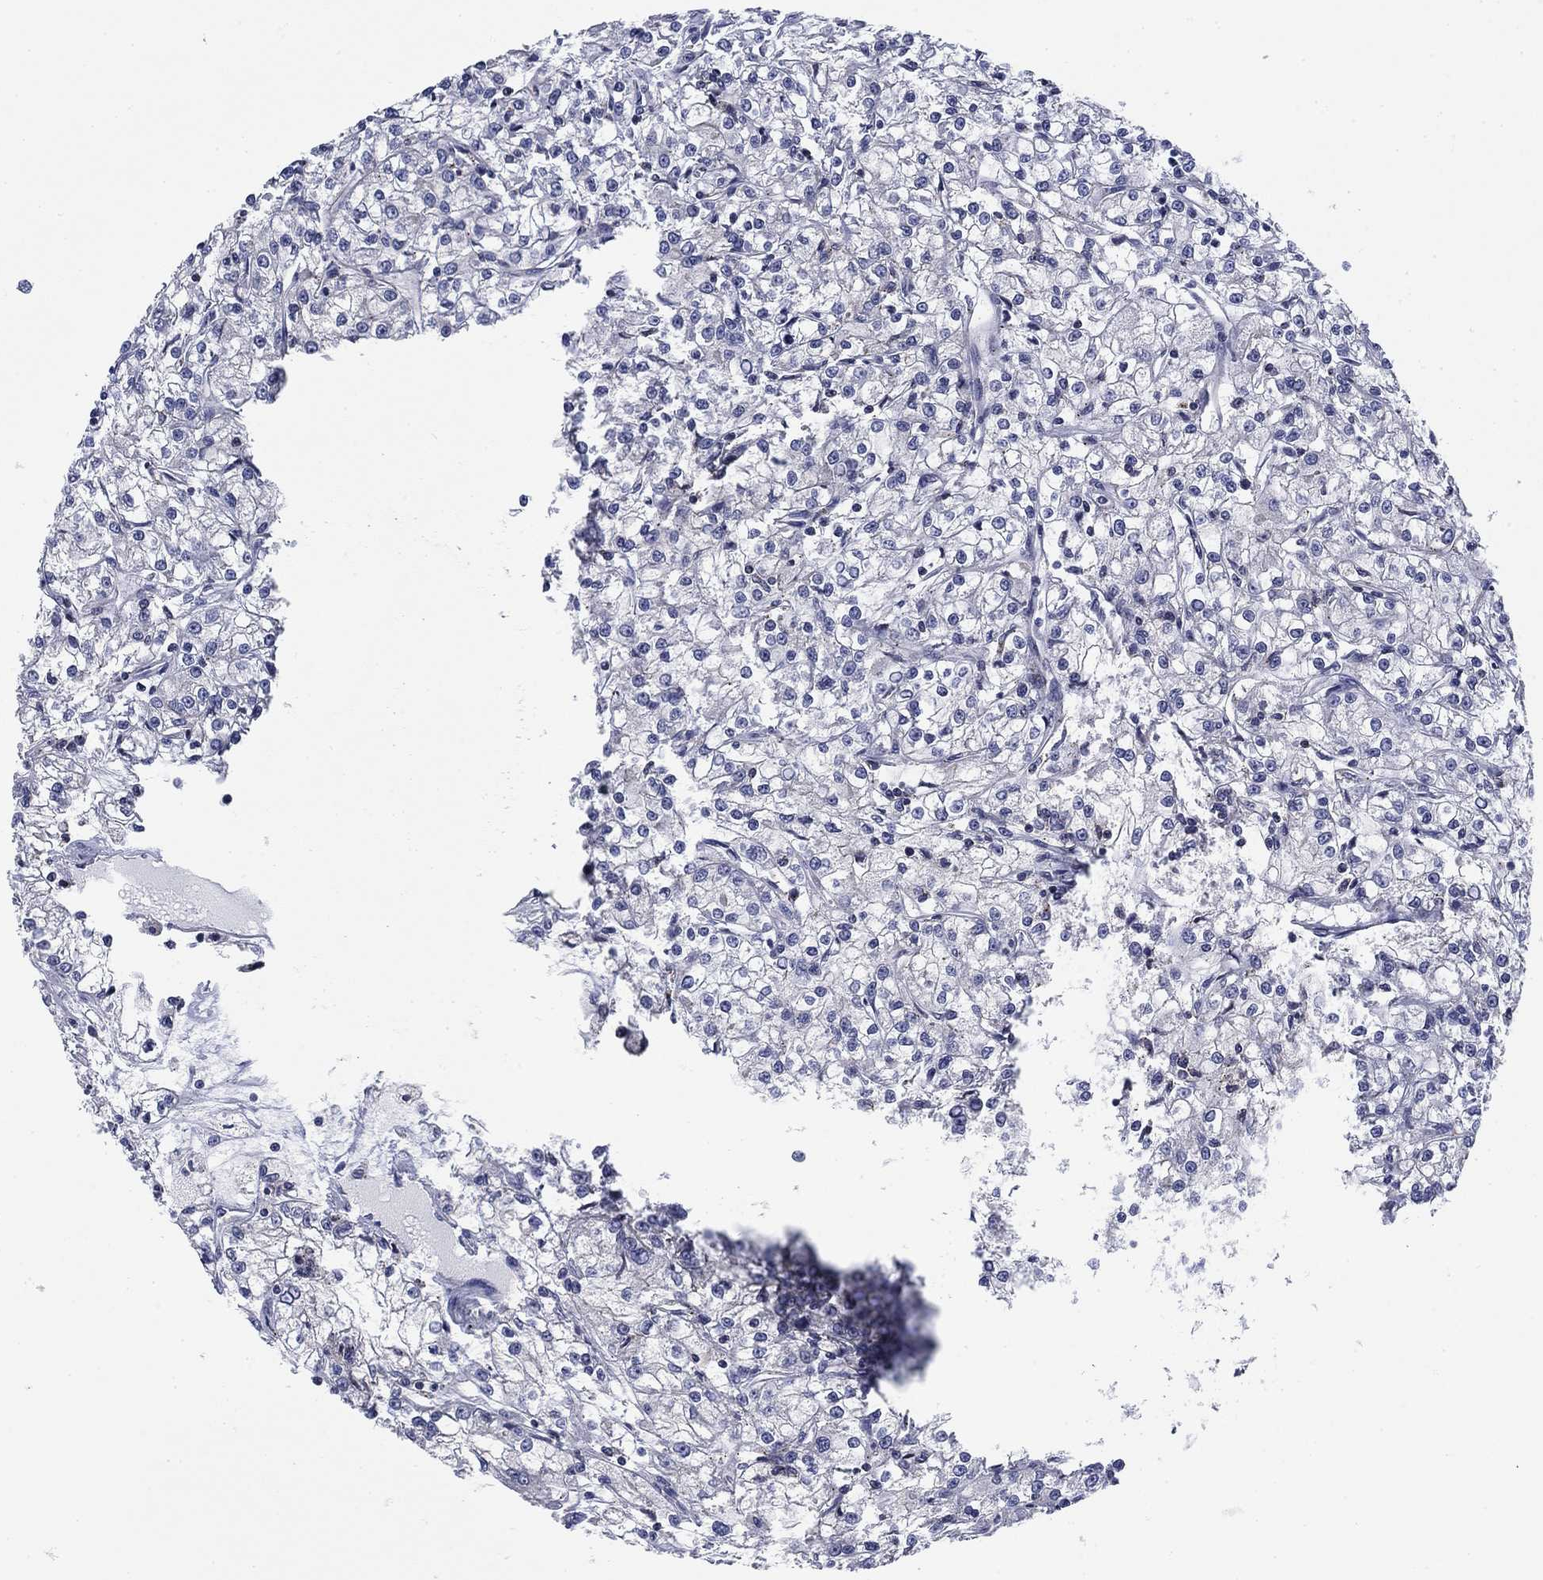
{"staining": {"intensity": "negative", "quantity": "none", "location": "none"}, "tissue": "renal cancer", "cell_type": "Tumor cells", "image_type": "cancer", "snomed": [{"axis": "morphology", "description": "Adenocarcinoma, NOS"}, {"axis": "topography", "description": "Kidney"}], "caption": "High power microscopy photomicrograph of an immunohistochemistry (IHC) image of renal cancer (adenocarcinoma), revealing no significant expression in tumor cells.", "gene": "NACAD", "patient": {"sex": "female", "age": 59}}